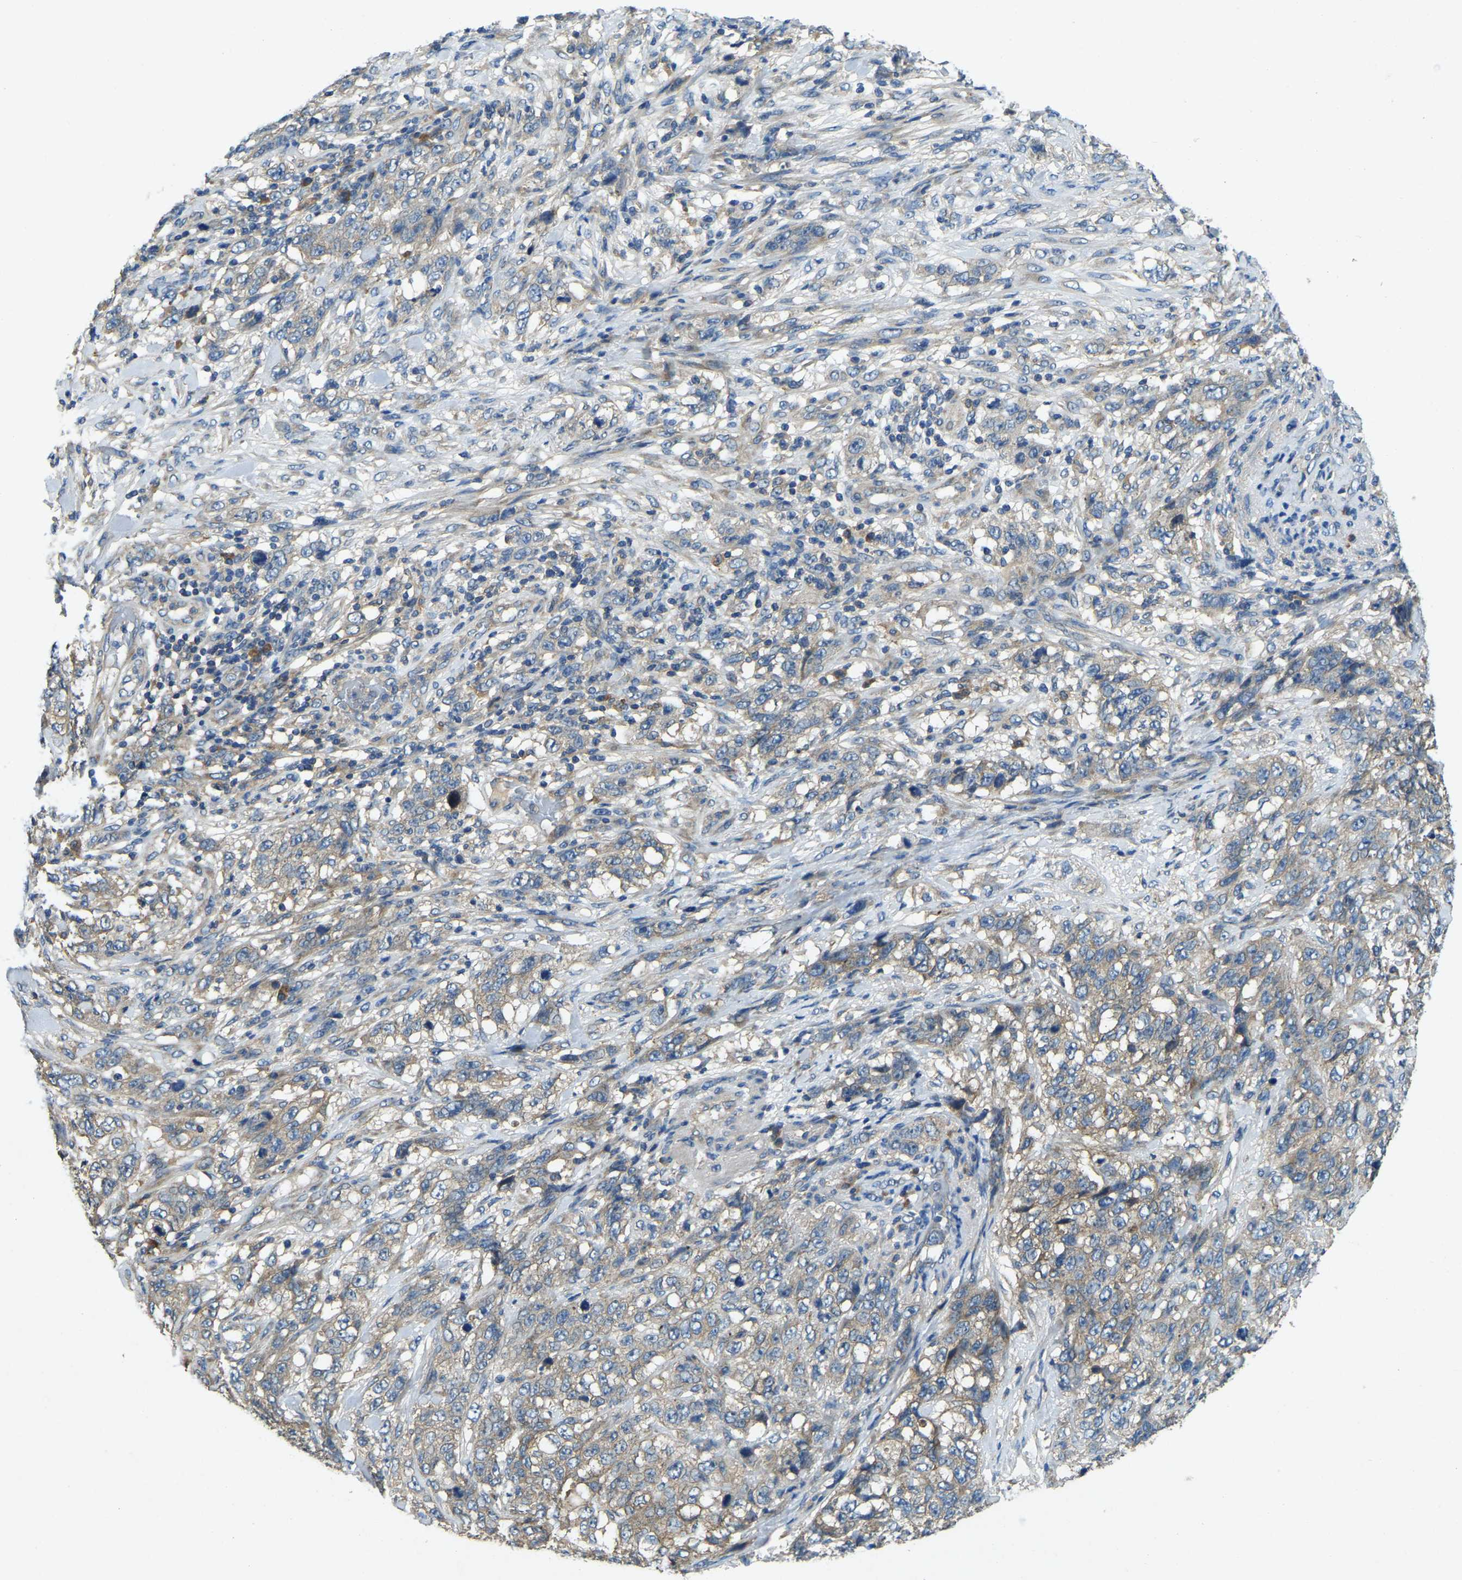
{"staining": {"intensity": "weak", "quantity": "25%-75%", "location": "cytoplasmic/membranous"}, "tissue": "stomach cancer", "cell_type": "Tumor cells", "image_type": "cancer", "snomed": [{"axis": "morphology", "description": "Adenocarcinoma, NOS"}, {"axis": "topography", "description": "Stomach"}], "caption": "Approximately 25%-75% of tumor cells in stomach adenocarcinoma display weak cytoplasmic/membranous protein expression as visualized by brown immunohistochemical staining.", "gene": "ATP8B1", "patient": {"sex": "male", "age": 48}}